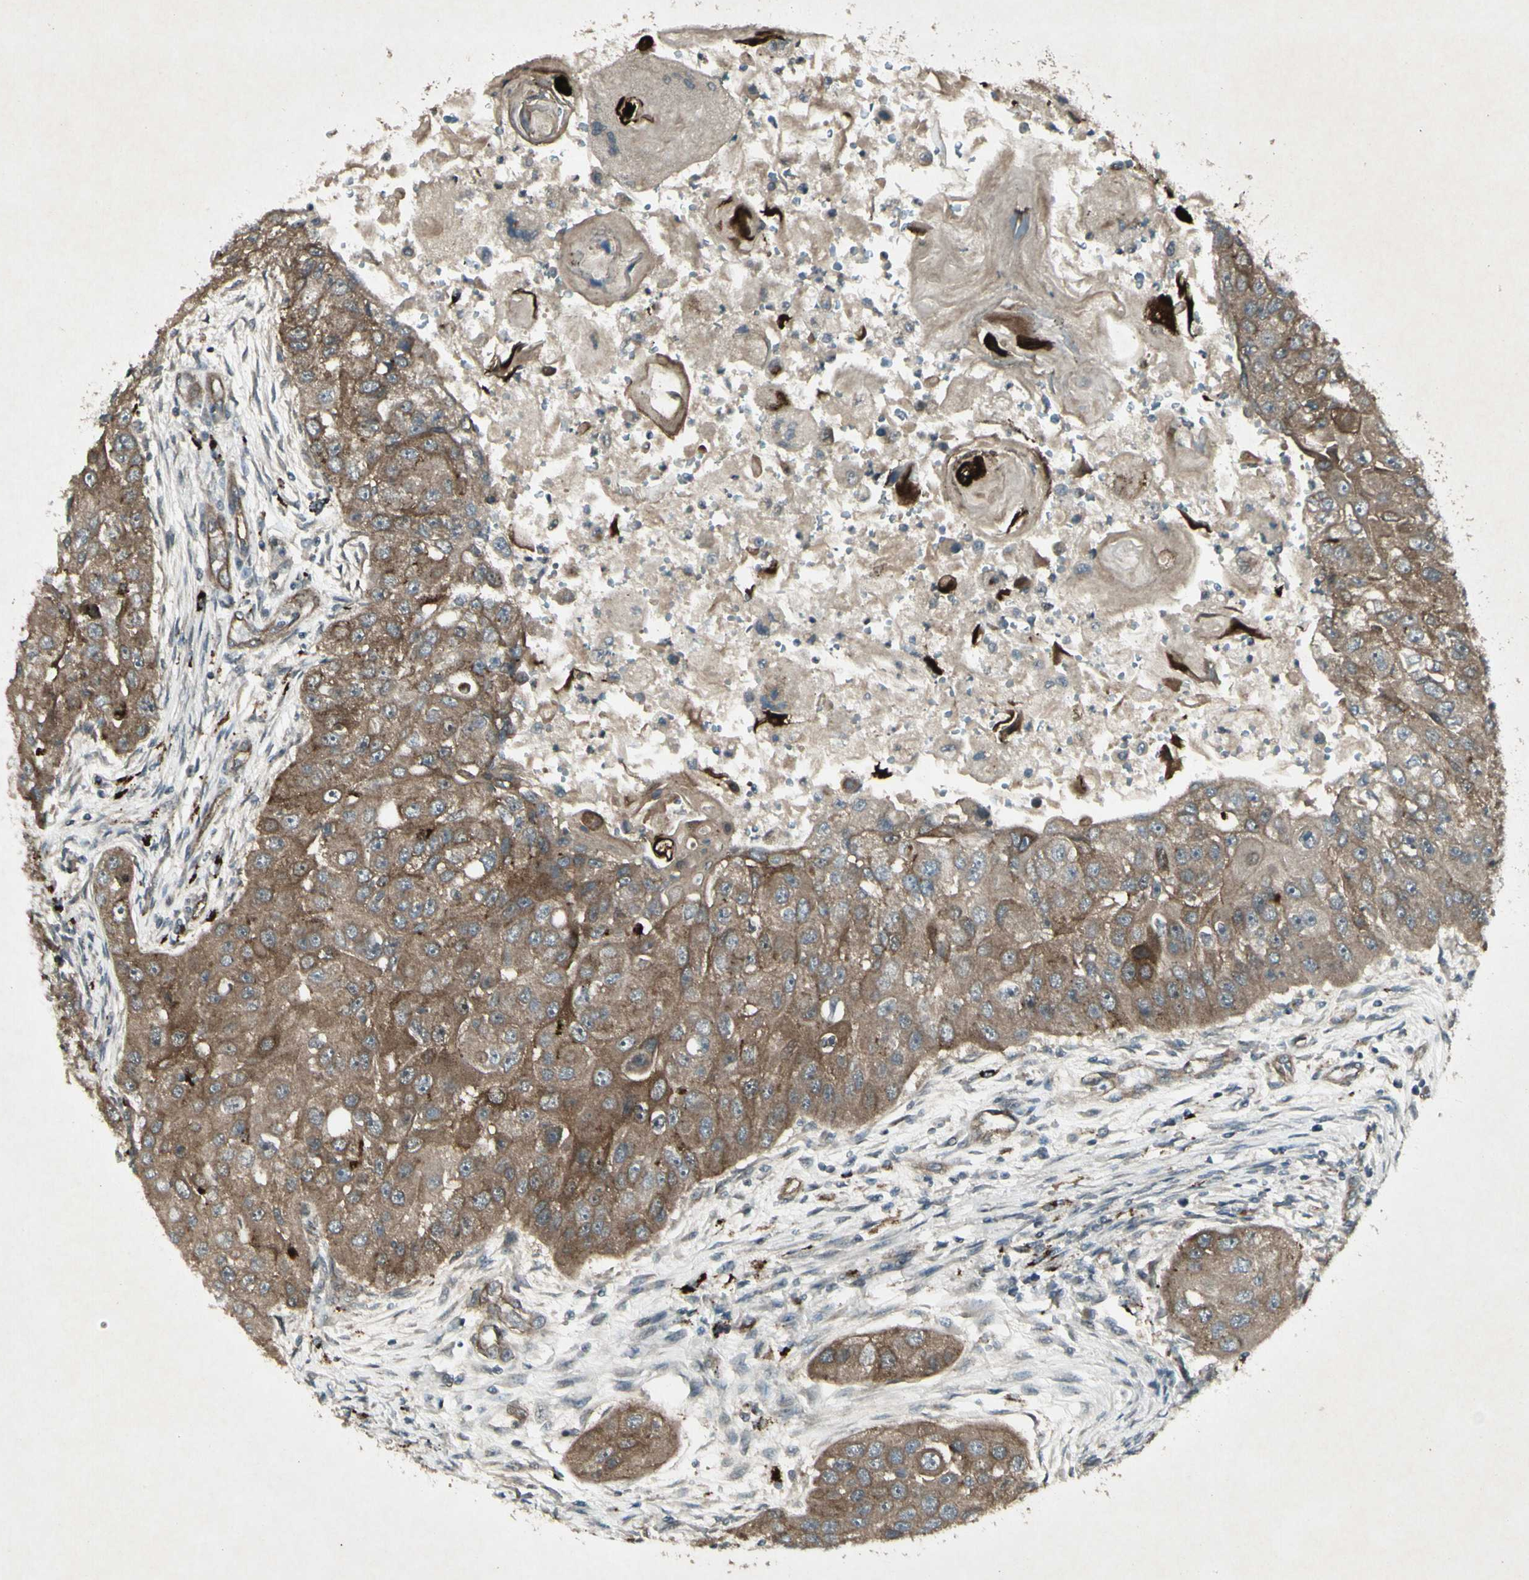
{"staining": {"intensity": "moderate", "quantity": ">75%", "location": "cytoplasmic/membranous"}, "tissue": "head and neck cancer", "cell_type": "Tumor cells", "image_type": "cancer", "snomed": [{"axis": "morphology", "description": "Normal tissue, NOS"}, {"axis": "morphology", "description": "Squamous cell carcinoma, NOS"}, {"axis": "topography", "description": "Skeletal muscle"}, {"axis": "topography", "description": "Head-Neck"}], "caption": "Immunohistochemistry (DAB (3,3'-diaminobenzidine)) staining of head and neck cancer (squamous cell carcinoma) reveals moderate cytoplasmic/membranous protein positivity in approximately >75% of tumor cells.", "gene": "JAG1", "patient": {"sex": "male", "age": 51}}